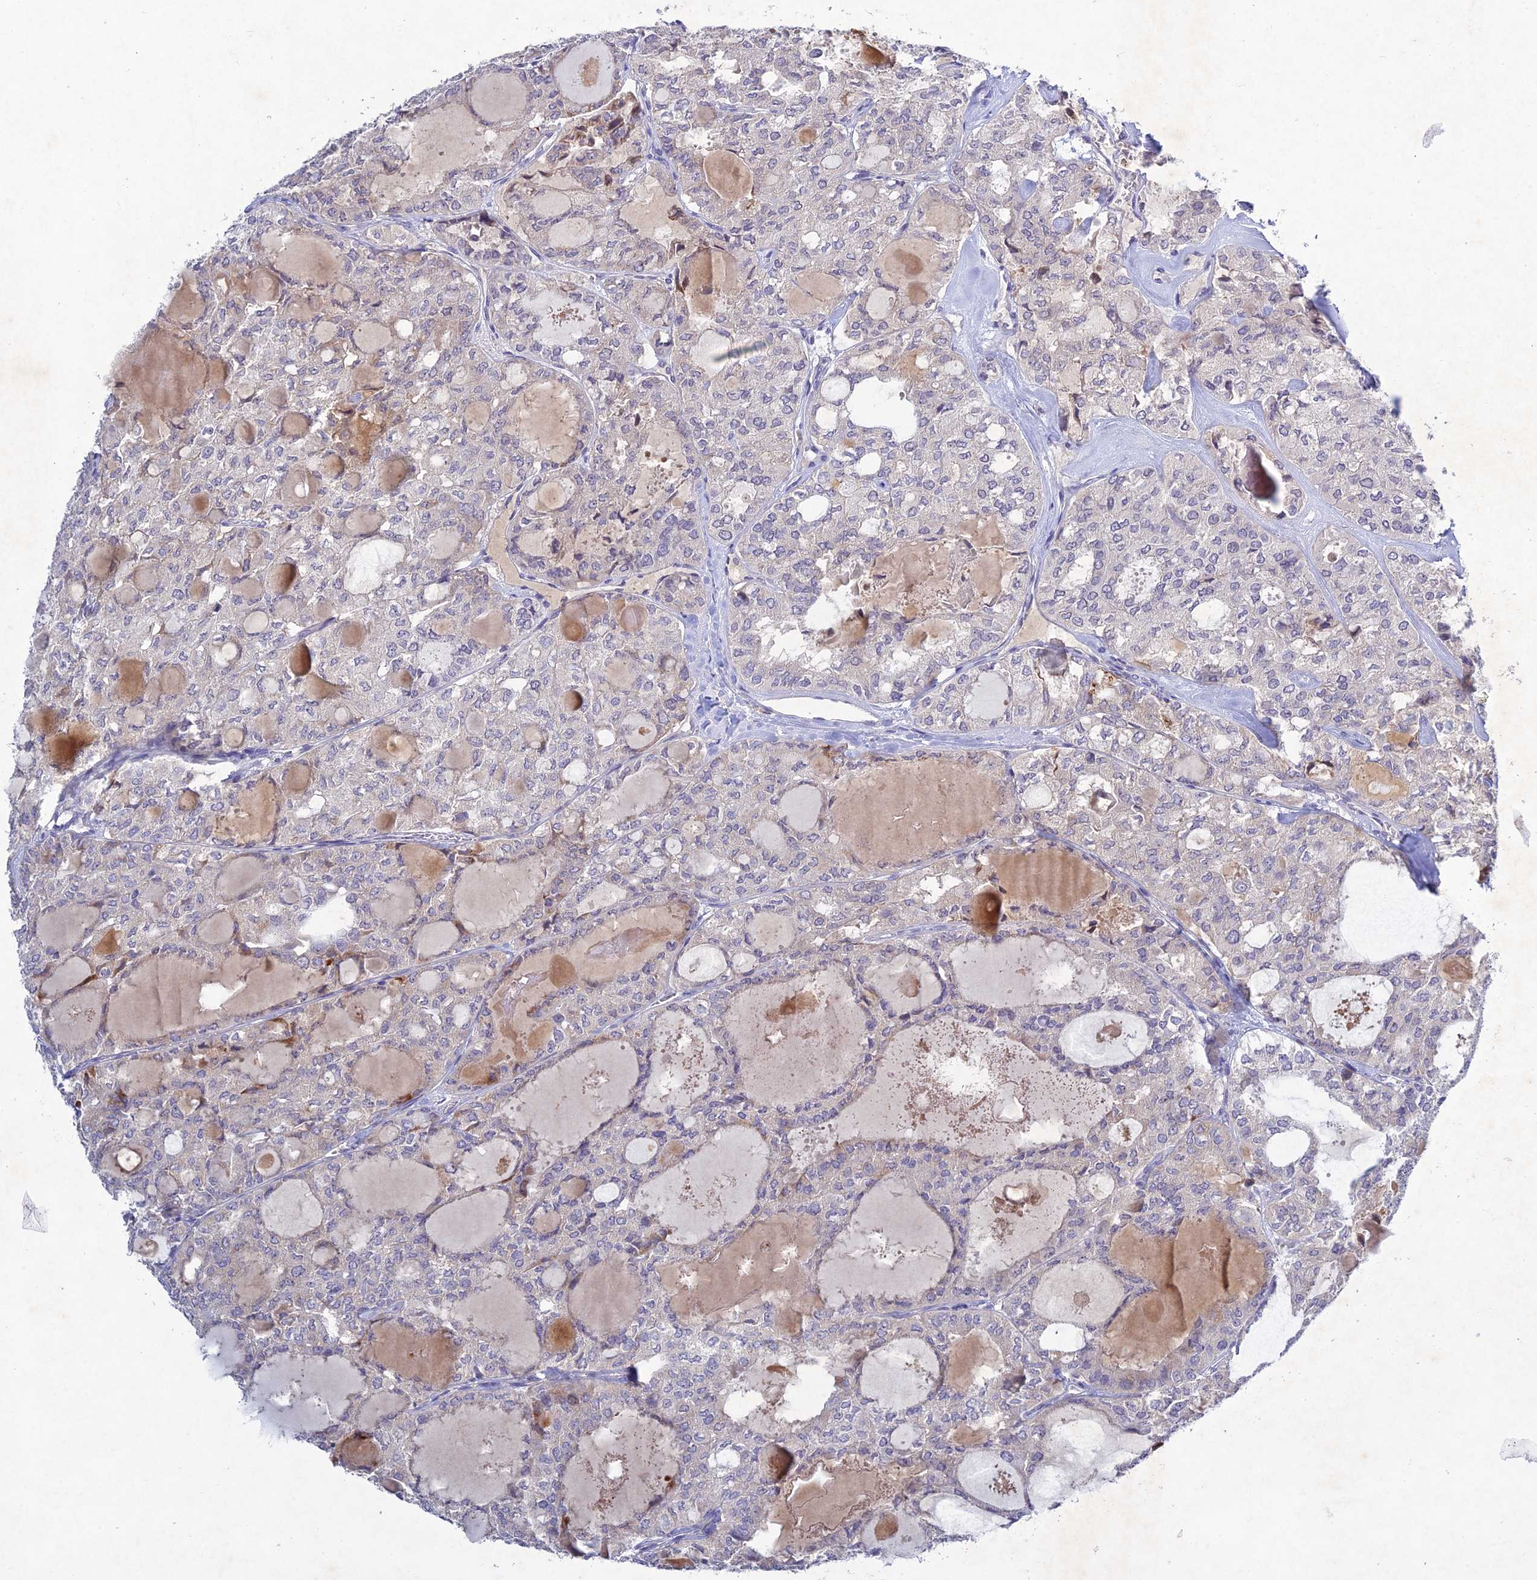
{"staining": {"intensity": "negative", "quantity": "none", "location": "none"}, "tissue": "thyroid cancer", "cell_type": "Tumor cells", "image_type": "cancer", "snomed": [{"axis": "morphology", "description": "Follicular adenoma carcinoma, NOS"}, {"axis": "topography", "description": "Thyroid gland"}], "caption": "Micrograph shows no significant protein staining in tumor cells of thyroid follicular adenoma carcinoma.", "gene": "CHST5", "patient": {"sex": "male", "age": 75}}